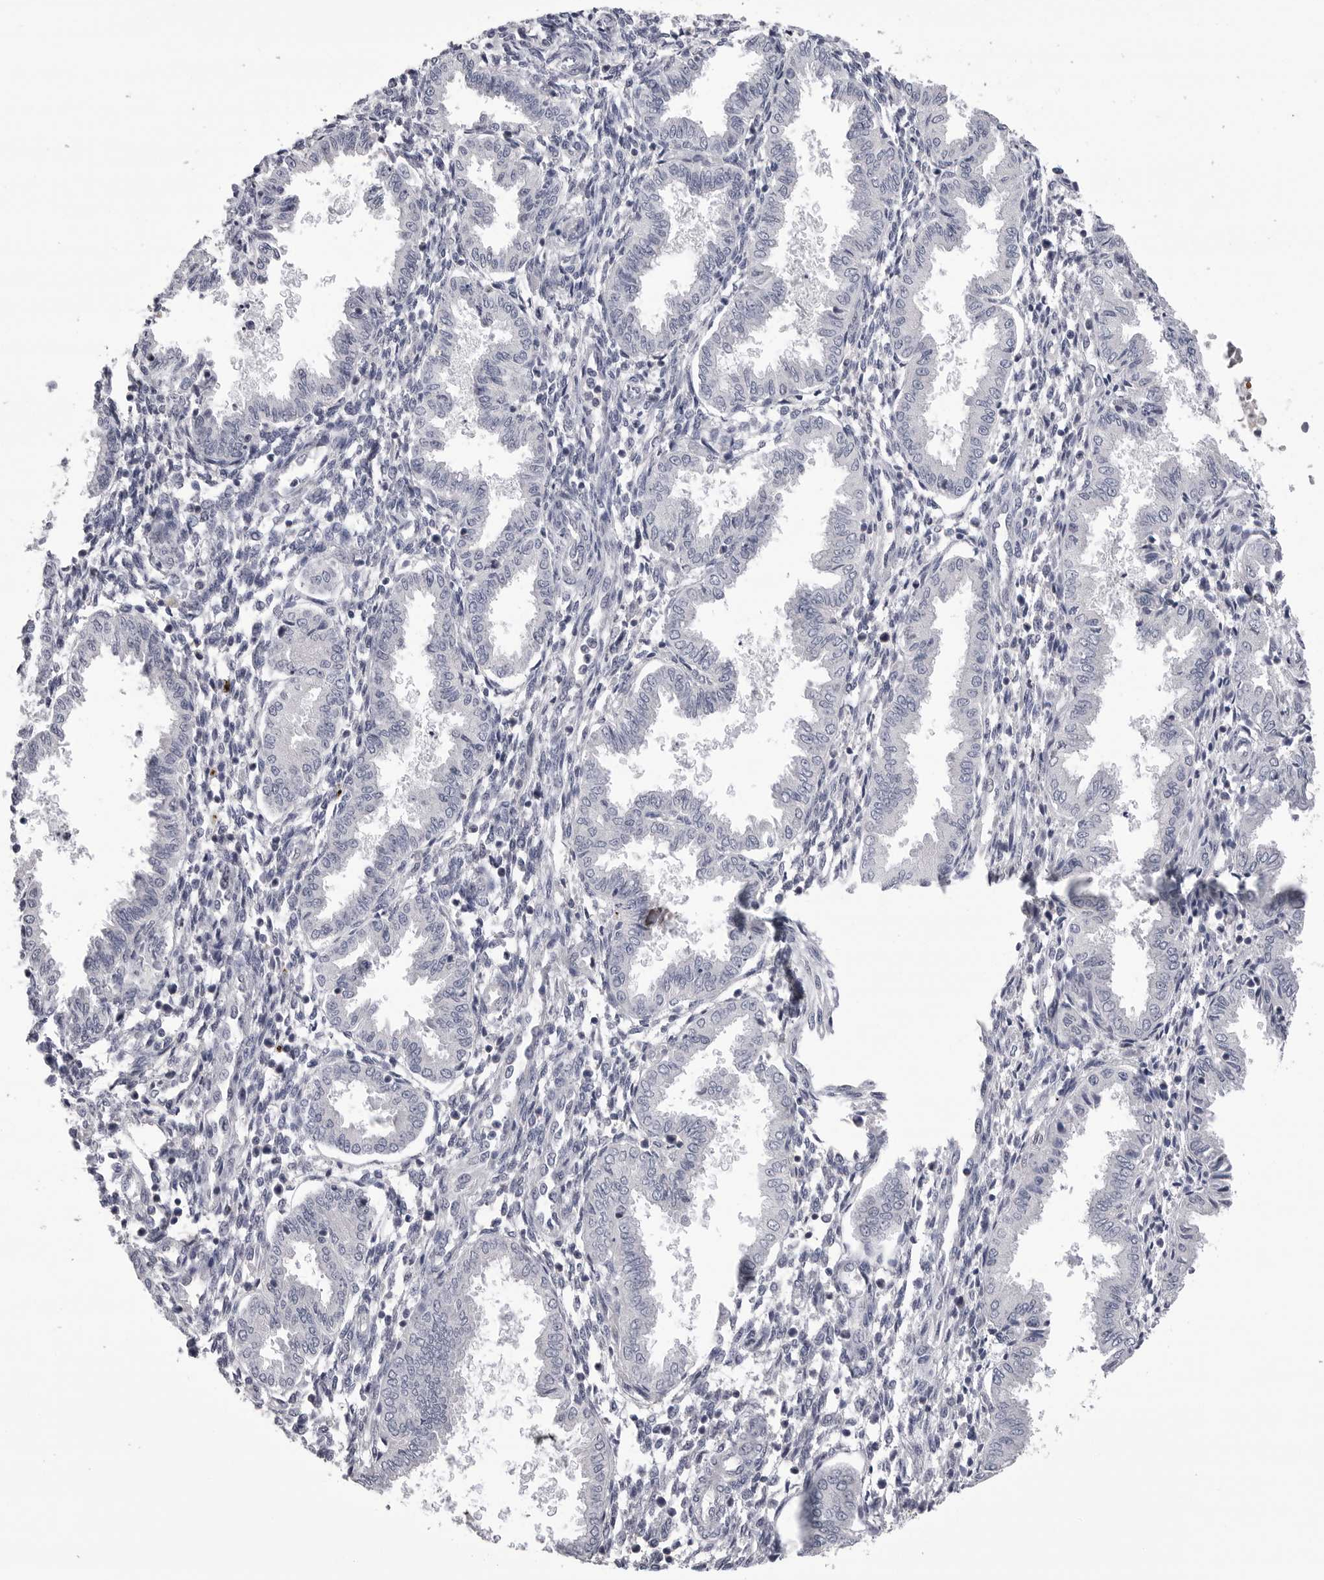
{"staining": {"intensity": "negative", "quantity": "none", "location": "none"}, "tissue": "endometrium", "cell_type": "Cells in endometrial stroma", "image_type": "normal", "snomed": [{"axis": "morphology", "description": "Normal tissue, NOS"}, {"axis": "topography", "description": "Endometrium"}], "caption": "Immunohistochemical staining of benign human endometrium demonstrates no significant staining in cells in endometrial stroma.", "gene": "DLGAP3", "patient": {"sex": "female", "age": 33}}